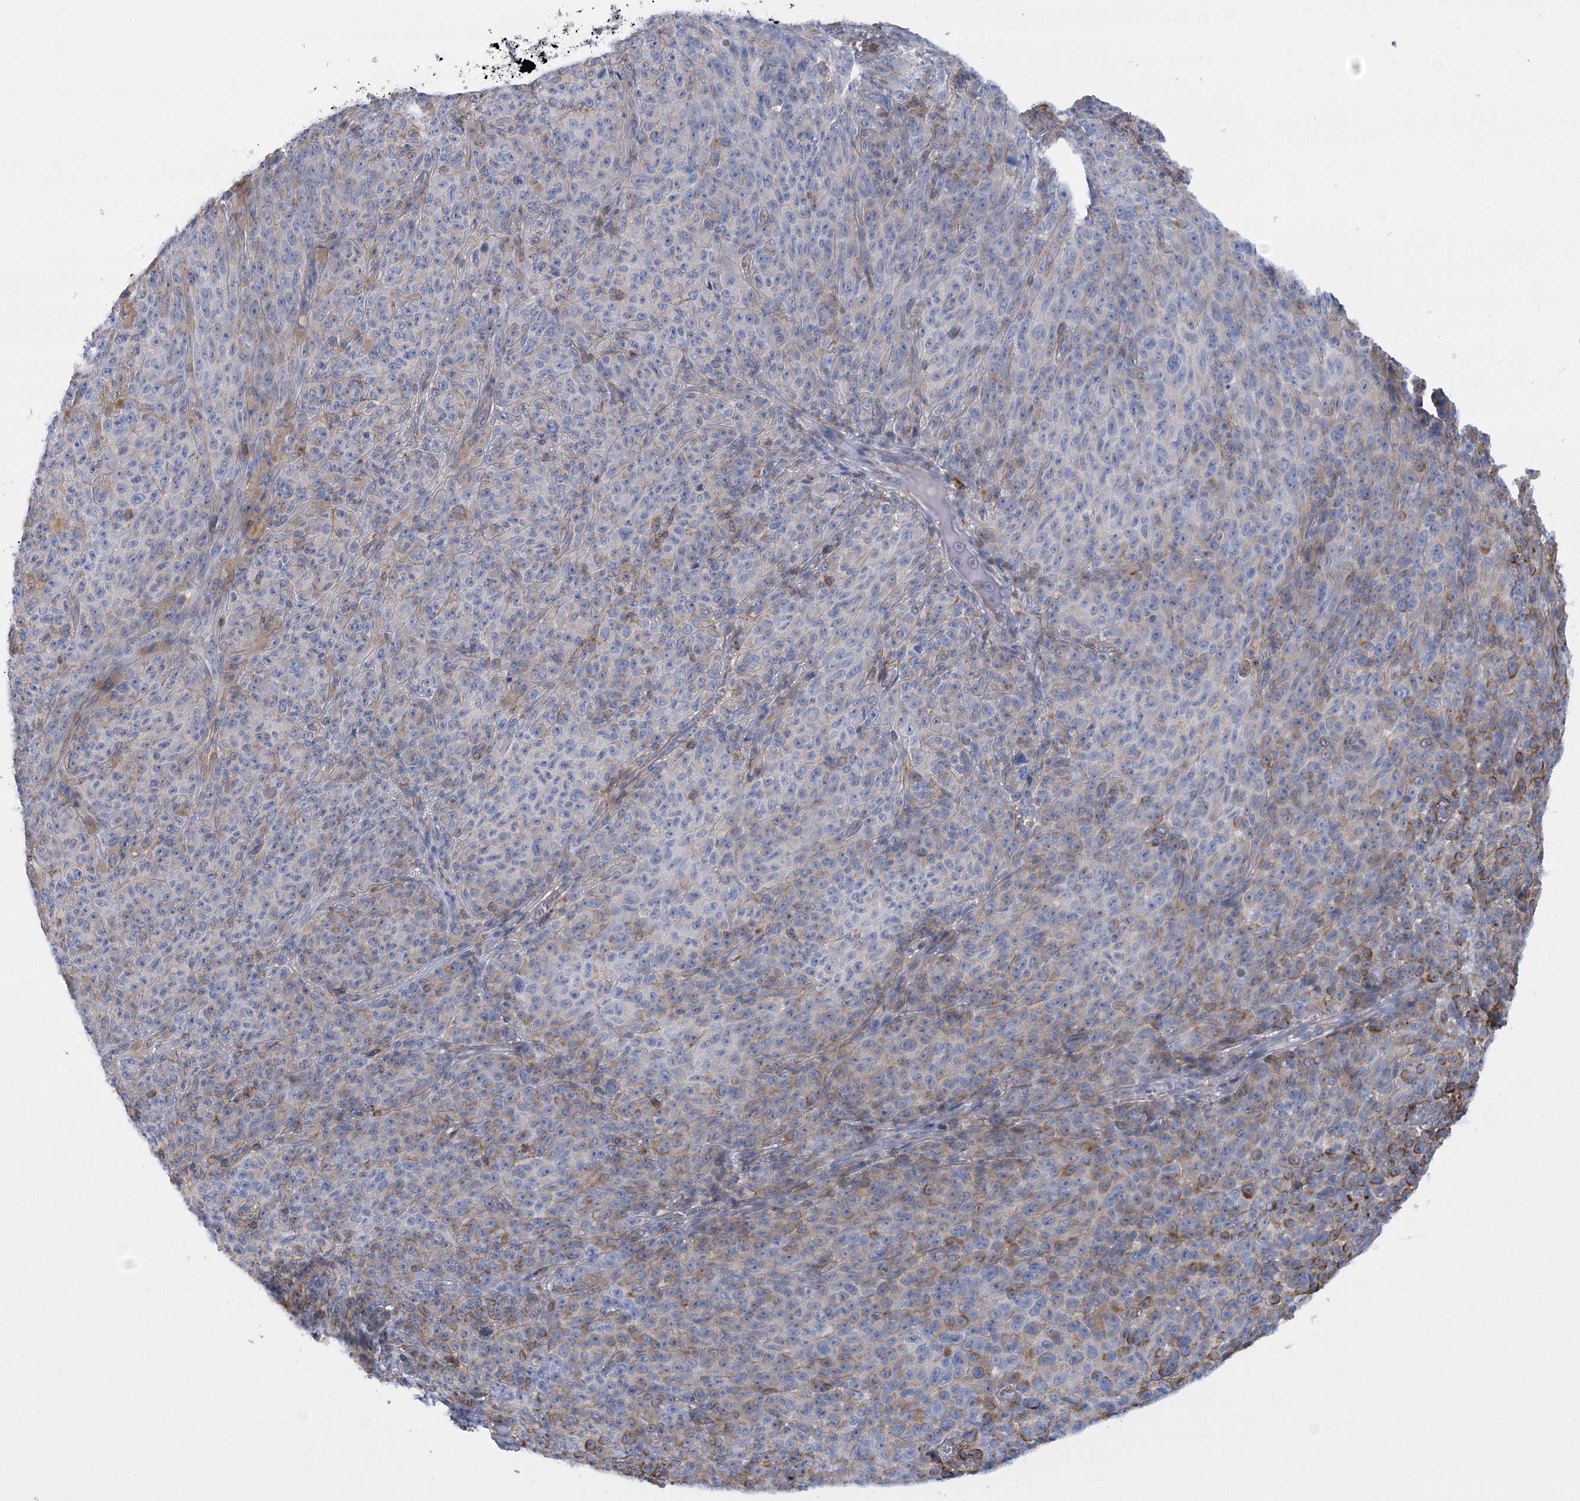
{"staining": {"intensity": "negative", "quantity": "none", "location": "none"}, "tissue": "melanoma", "cell_type": "Tumor cells", "image_type": "cancer", "snomed": [{"axis": "morphology", "description": "Malignant melanoma, NOS"}, {"axis": "topography", "description": "Skin"}], "caption": "The image displays no significant staining in tumor cells of melanoma. (DAB immunohistochemistry (IHC) visualized using brightfield microscopy, high magnification).", "gene": "C11orf21", "patient": {"sex": "female", "age": 82}}